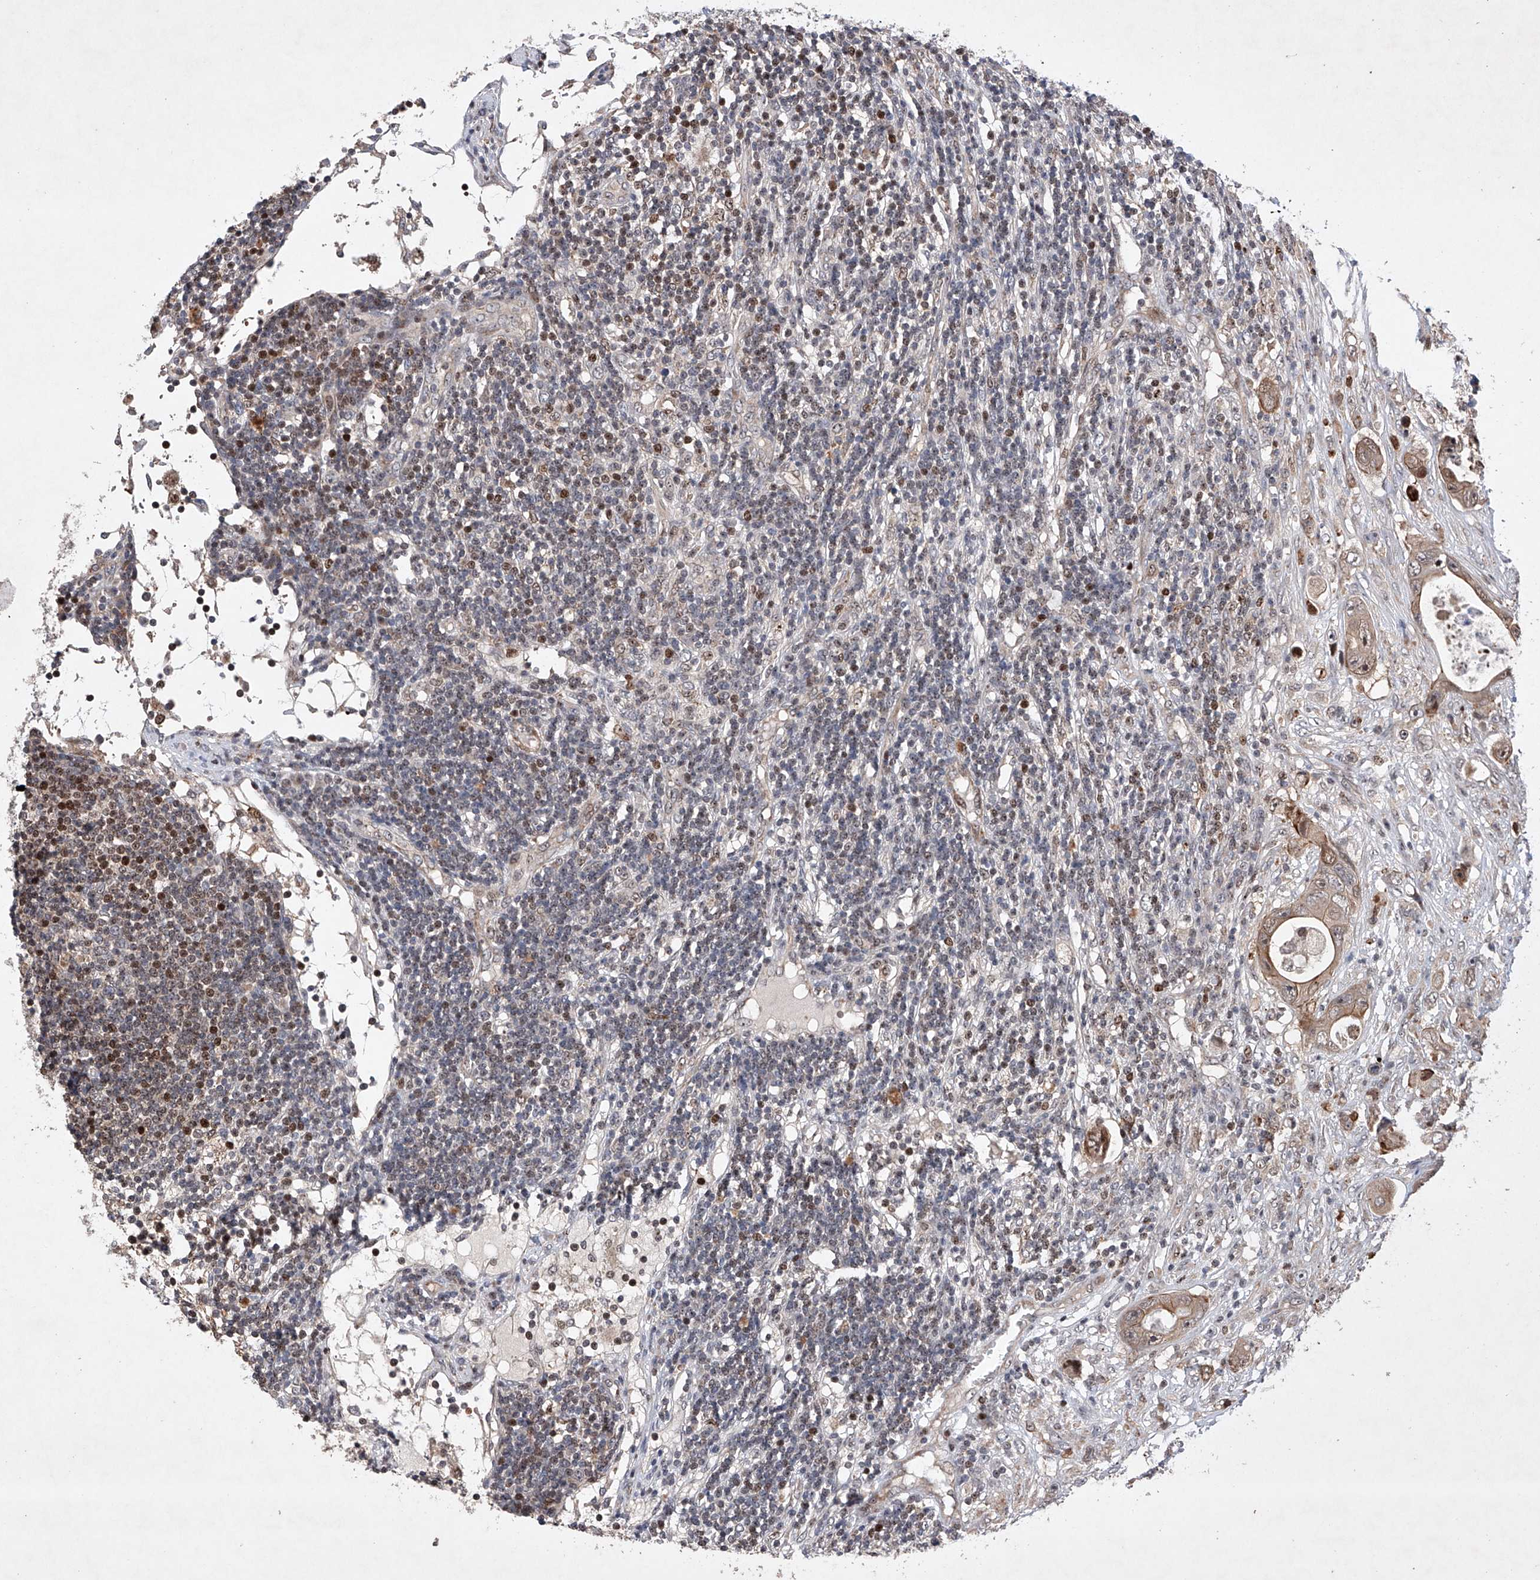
{"staining": {"intensity": "moderate", "quantity": ">75%", "location": "cytoplasmic/membranous"}, "tissue": "colorectal cancer", "cell_type": "Tumor cells", "image_type": "cancer", "snomed": [{"axis": "morphology", "description": "Adenocarcinoma, NOS"}, {"axis": "topography", "description": "Colon"}], "caption": "Adenocarcinoma (colorectal) tissue reveals moderate cytoplasmic/membranous positivity in about >75% of tumor cells, visualized by immunohistochemistry. The staining was performed using DAB (3,3'-diaminobenzidine), with brown indicating positive protein expression. Nuclei are stained blue with hematoxylin.", "gene": "AFG1L", "patient": {"sex": "female", "age": 46}}